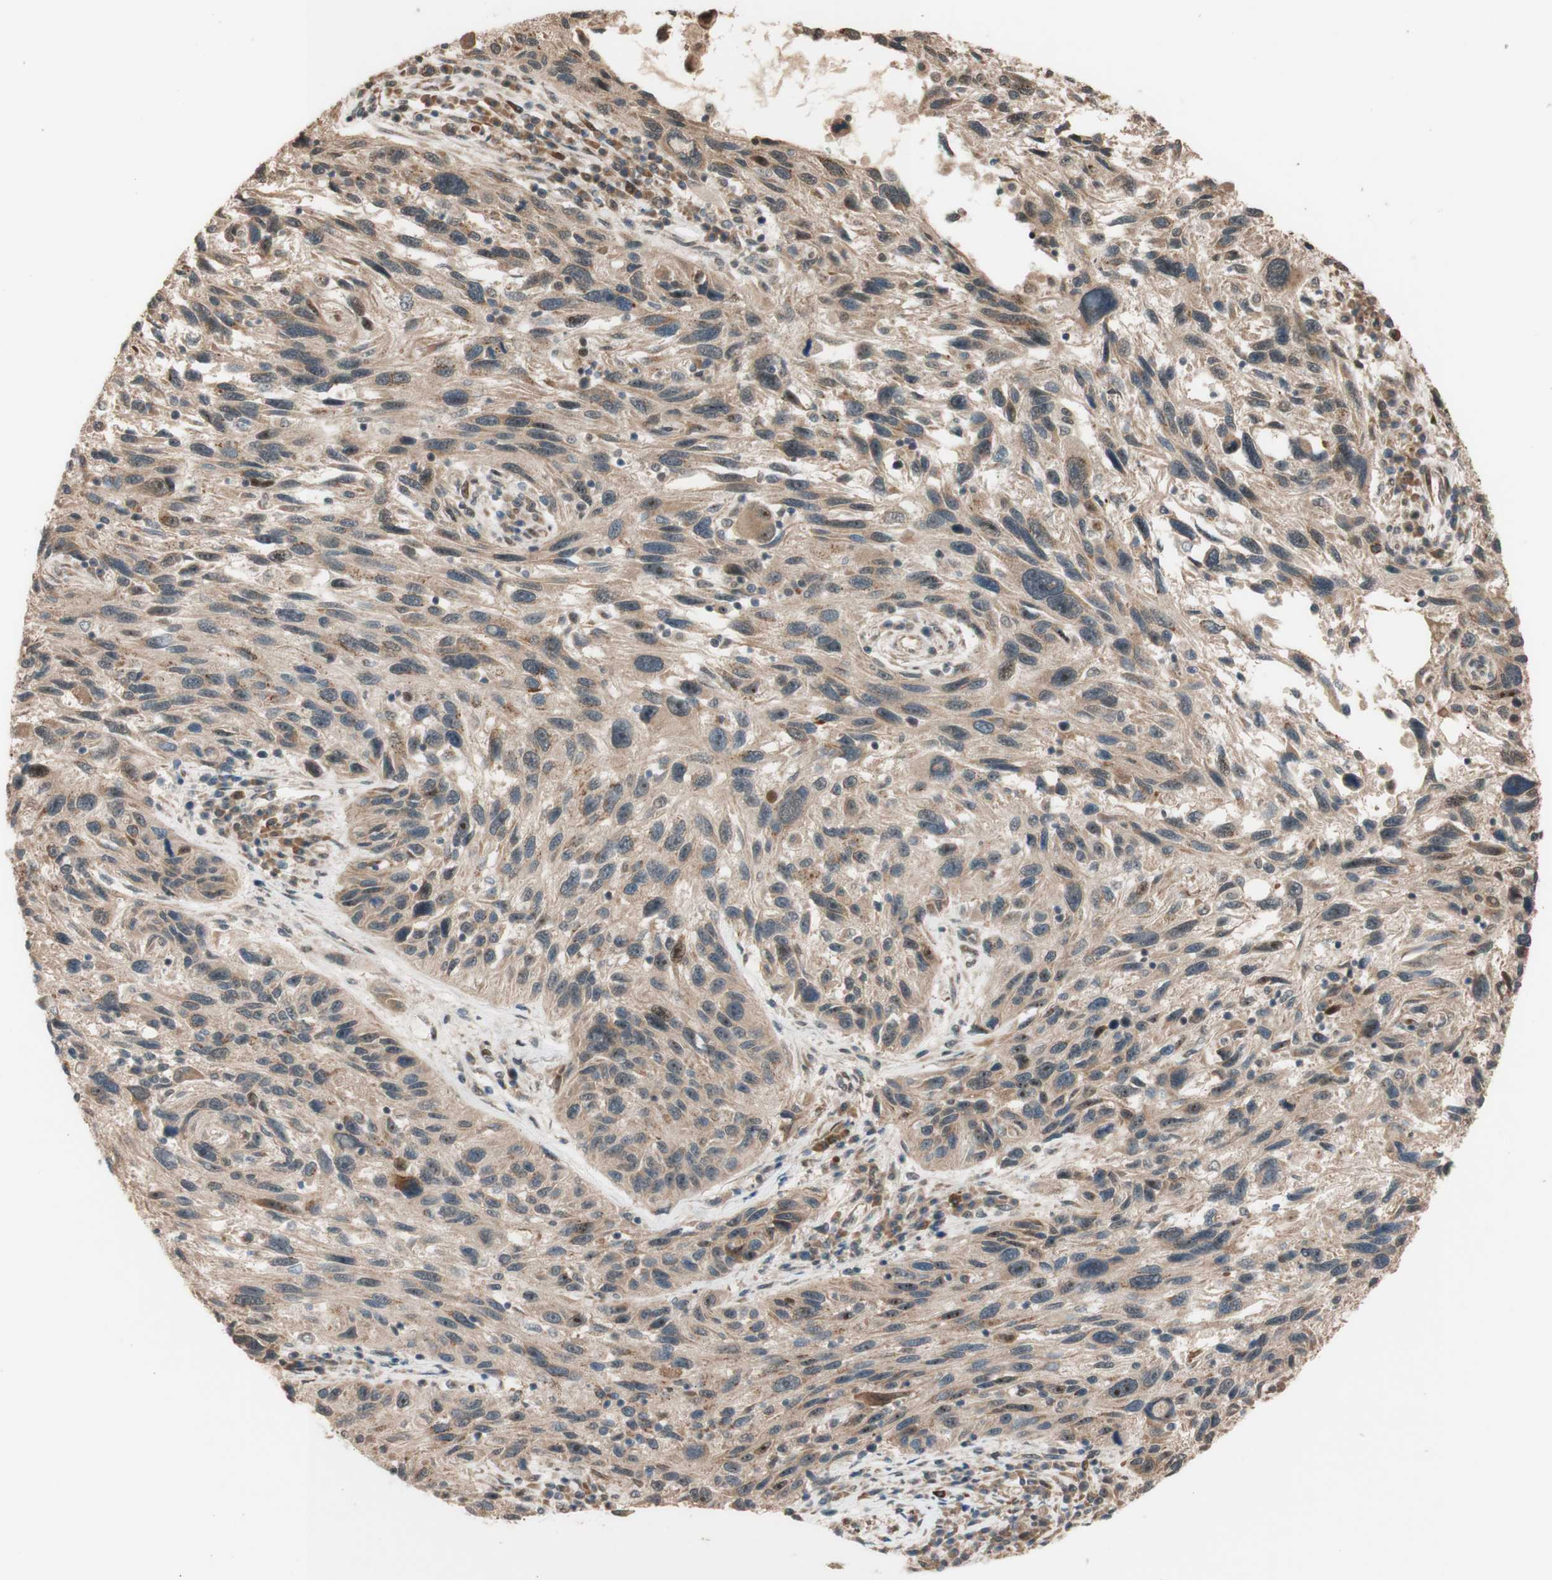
{"staining": {"intensity": "weak", "quantity": "25%-75%", "location": "cytoplasmic/membranous"}, "tissue": "melanoma", "cell_type": "Tumor cells", "image_type": "cancer", "snomed": [{"axis": "morphology", "description": "Malignant melanoma, NOS"}, {"axis": "topography", "description": "Skin"}], "caption": "Immunohistochemical staining of human melanoma displays low levels of weak cytoplasmic/membranous positivity in approximately 25%-75% of tumor cells.", "gene": "CCNC", "patient": {"sex": "male", "age": 53}}